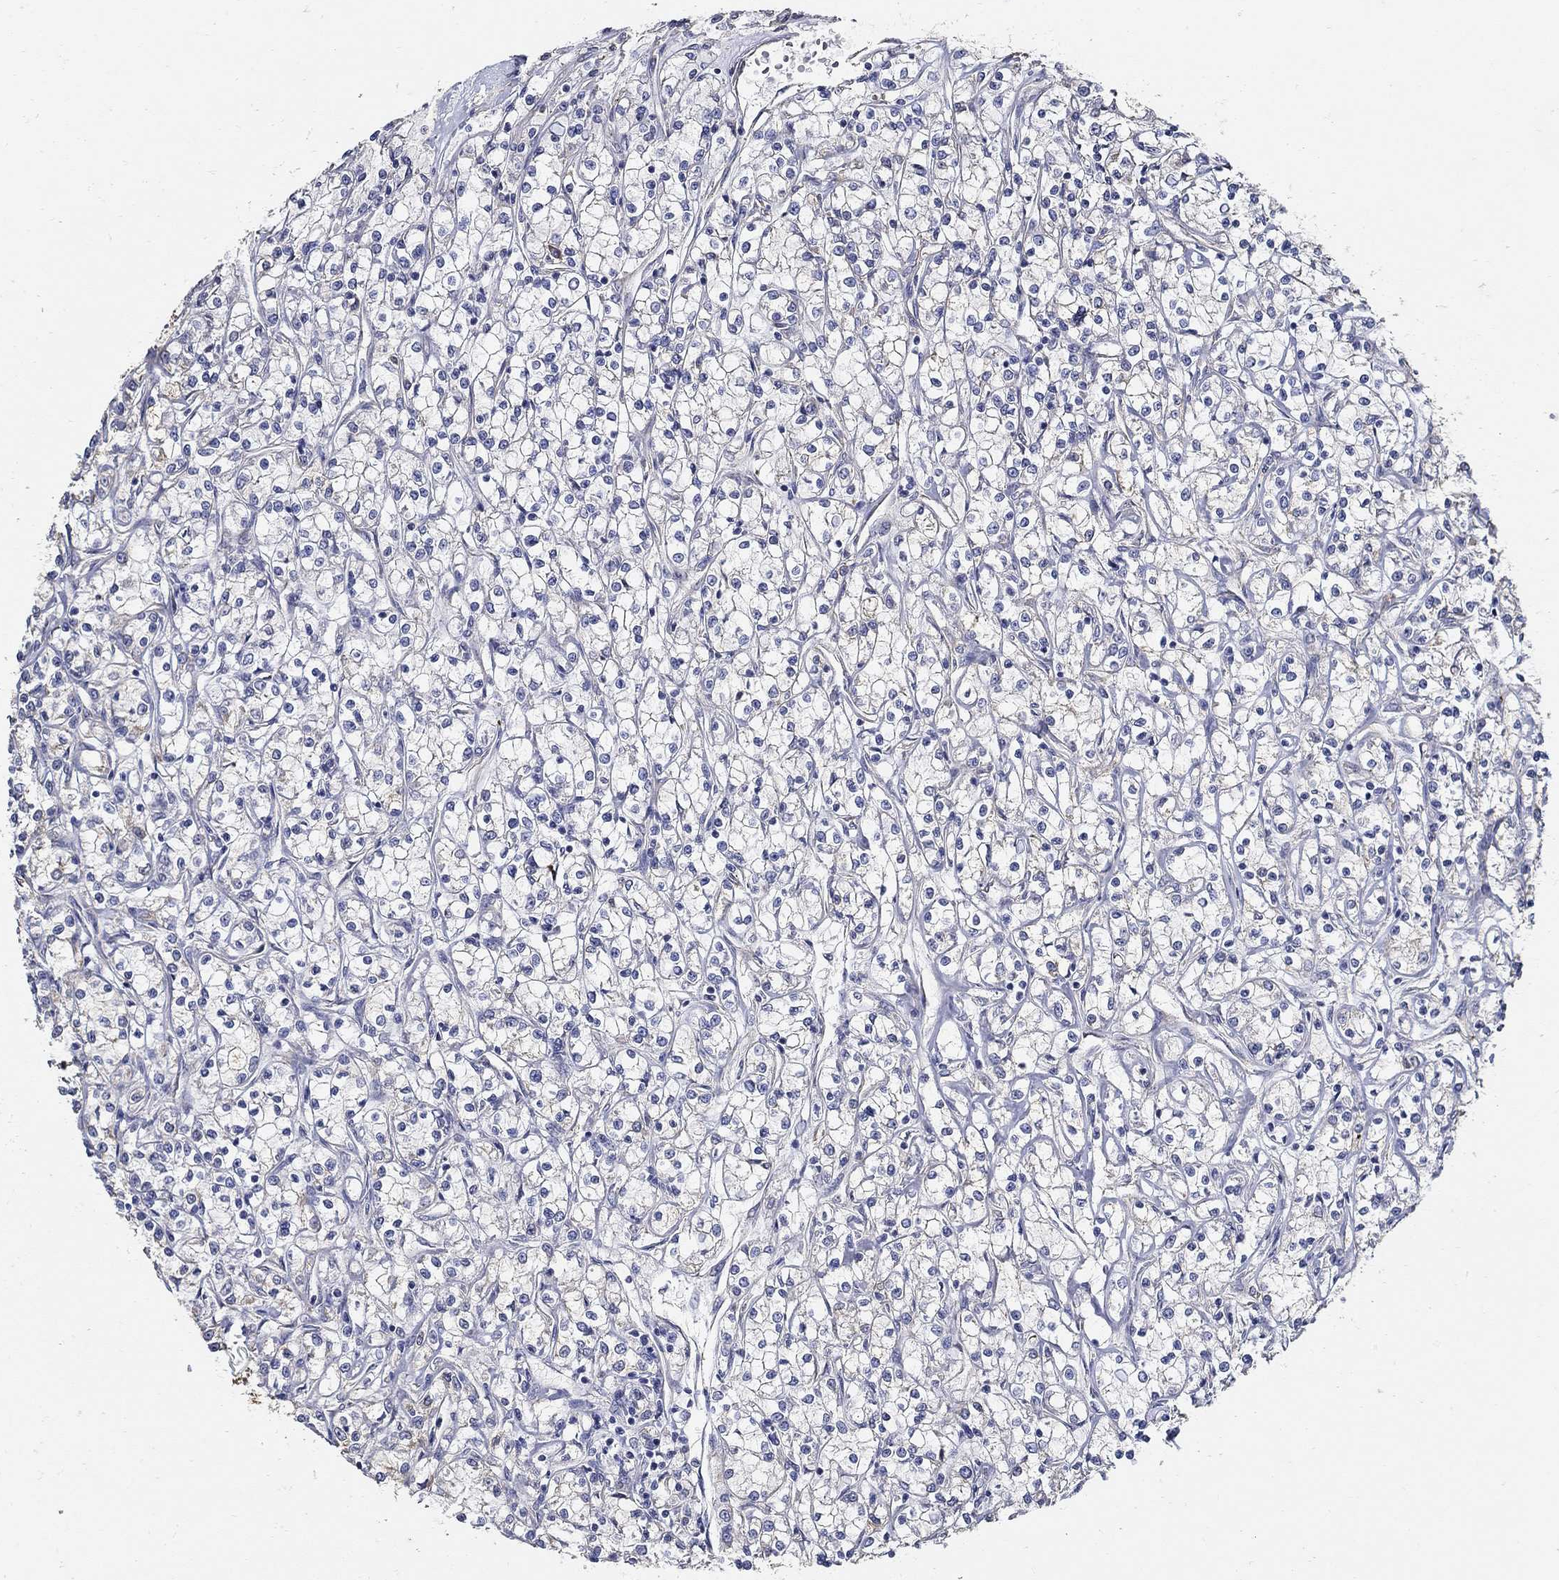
{"staining": {"intensity": "negative", "quantity": "none", "location": "none"}, "tissue": "renal cancer", "cell_type": "Tumor cells", "image_type": "cancer", "snomed": [{"axis": "morphology", "description": "Adenocarcinoma, NOS"}, {"axis": "topography", "description": "Kidney"}], "caption": "Micrograph shows no significant protein expression in tumor cells of renal cancer.", "gene": "EMILIN3", "patient": {"sex": "female", "age": 59}}